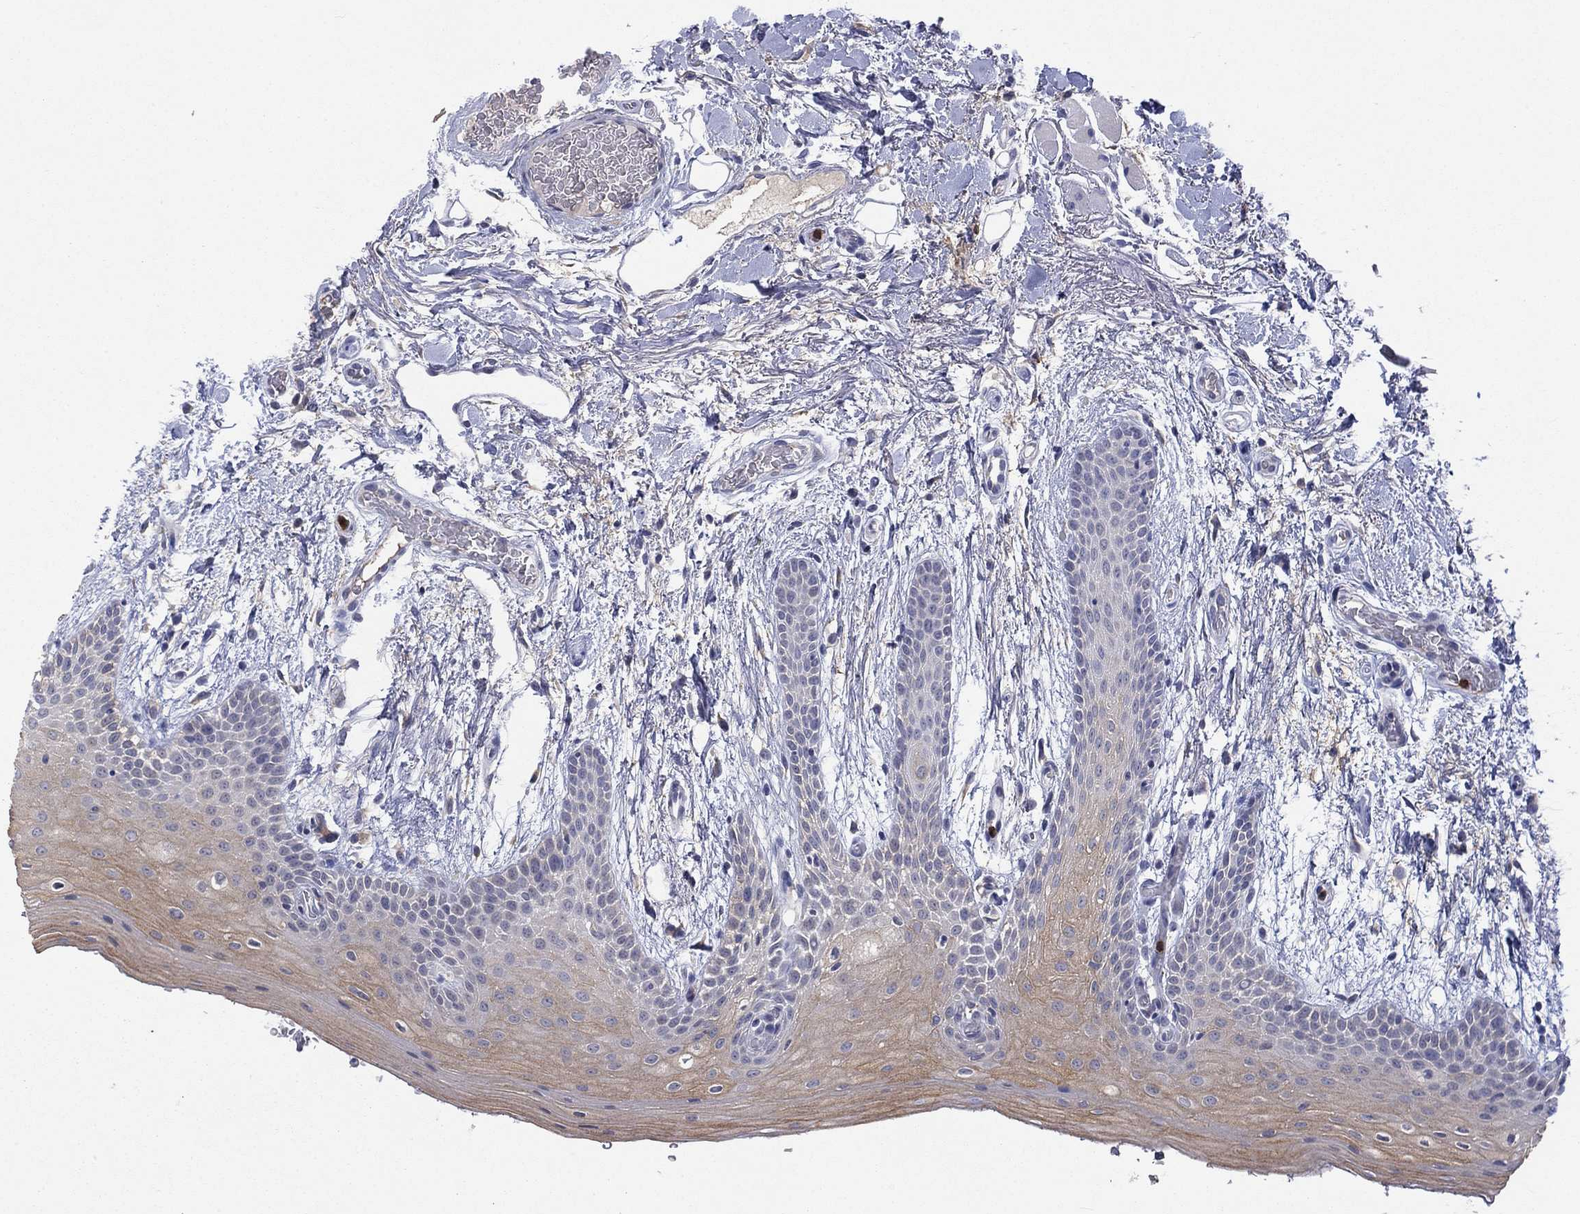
{"staining": {"intensity": "weak", "quantity": ">75%", "location": "cytoplasmic/membranous"}, "tissue": "oral mucosa", "cell_type": "Squamous epithelial cells", "image_type": "normal", "snomed": [{"axis": "morphology", "description": "Normal tissue, NOS"}, {"axis": "topography", "description": "Oral tissue"}, {"axis": "topography", "description": "Tounge, NOS"}], "caption": "An IHC image of unremarkable tissue is shown. Protein staining in brown labels weak cytoplasmic/membranous positivity in oral mucosa within squamous epithelial cells. The staining is performed using DAB brown chromogen to label protein expression. The nuclei are counter-stained blue using hematoxylin.", "gene": "MTRFR", "patient": {"sex": "female", "age": 86}}